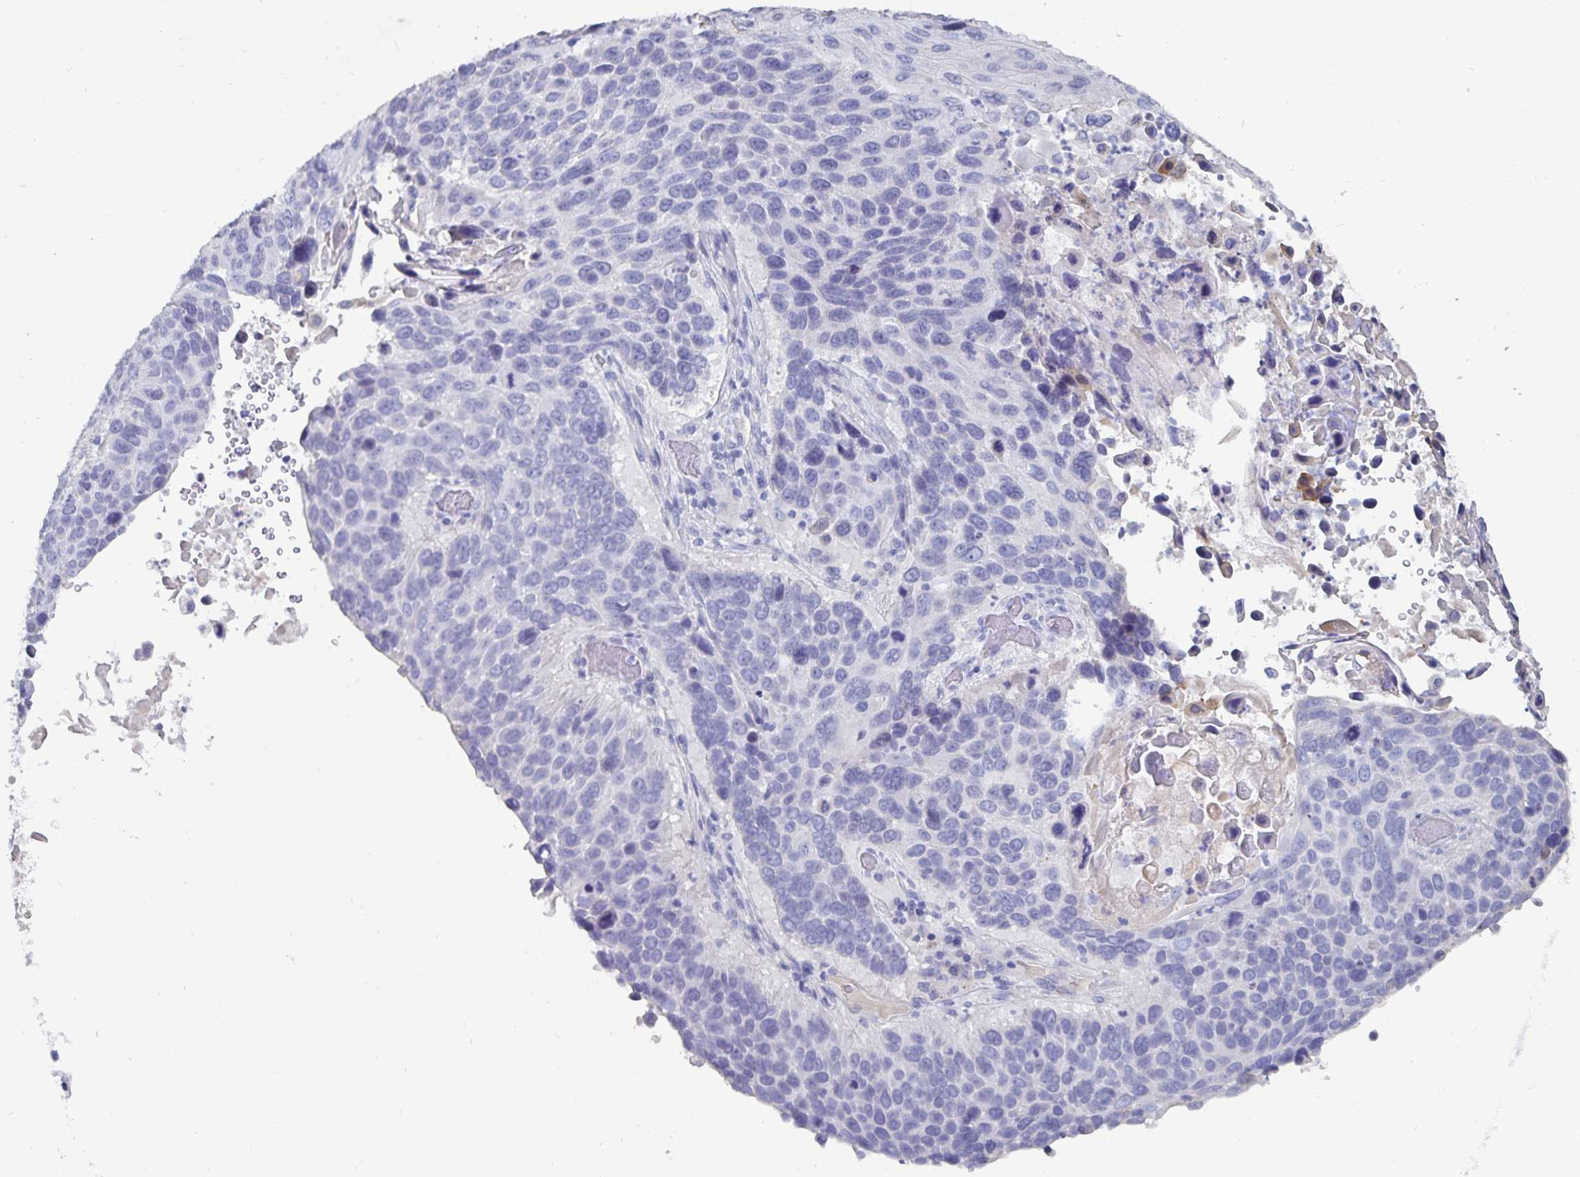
{"staining": {"intensity": "negative", "quantity": "none", "location": "none"}, "tissue": "lung cancer", "cell_type": "Tumor cells", "image_type": "cancer", "snomed": [{"axis": "morphology", "description": "Squamous cell carcinoma, NOS"}, {"axis": "topography", "description": "Lung"}], "caption": "The immunohistochemistry micrograph has no significant expression in tumor cells of lung cancer tissue.", "gene": "CFAP69", "patient": {"sex": "male", "age": 68}}